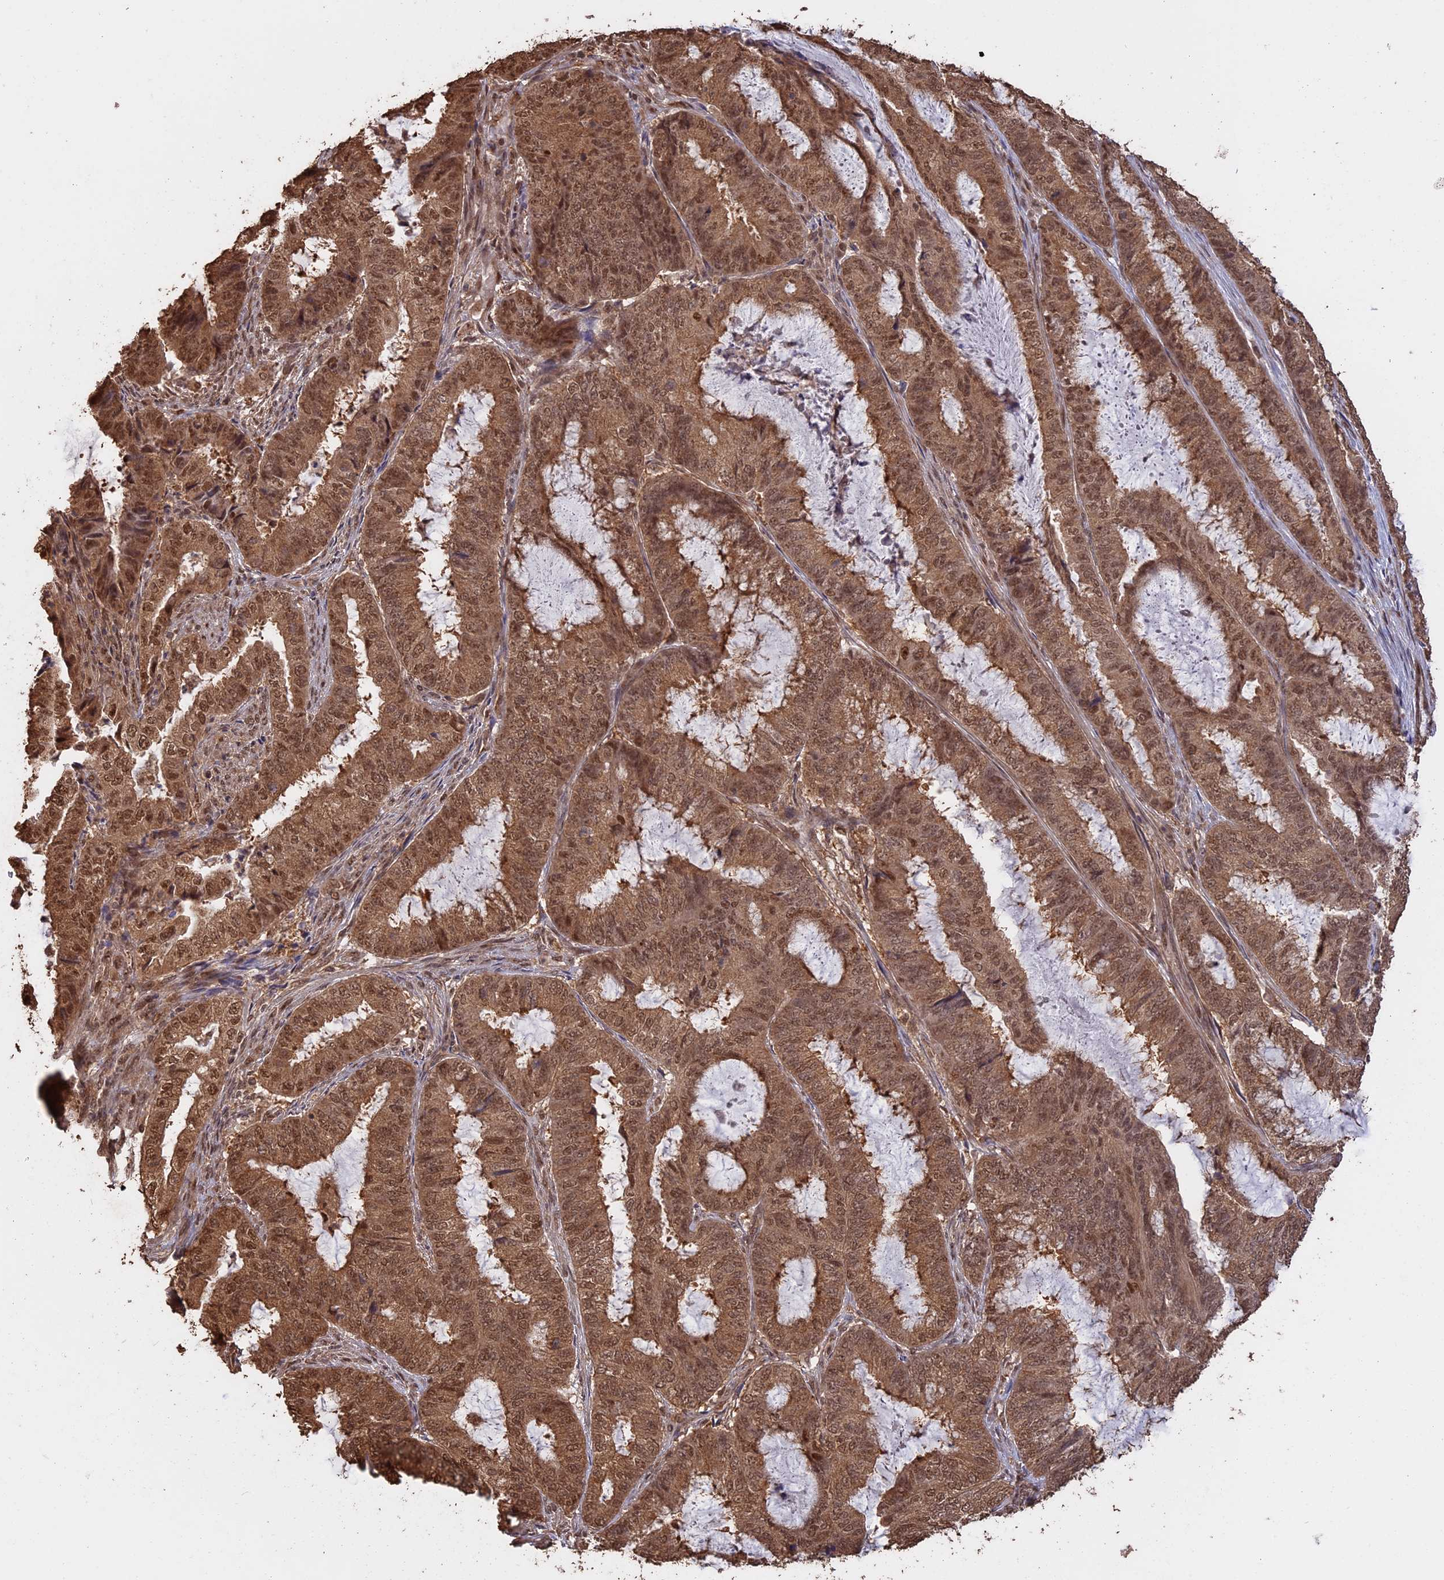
{"staining": {"intensity": "moderate", "quantity": ">75%", "location": "cytoplasmic/membranous,nuclear"}, "tissue": "endometrial cancer", "cell_type": "Tumor cells", "image_type": "cancer", "snomed": [{"axis": "morphology", "description": "Adenocarcinoma, NOS"}, {"axis": "topography", "description": "Endometrium"}], "caption": "Immunohistochemical staining of endometrial cancer exhibits medium levels of moderate cytoplasmic/membranous and nuclear expression in about >75% of tumor cells.", "gene": "PSMC6", "patient": {"sex": "female", "age": 51}}